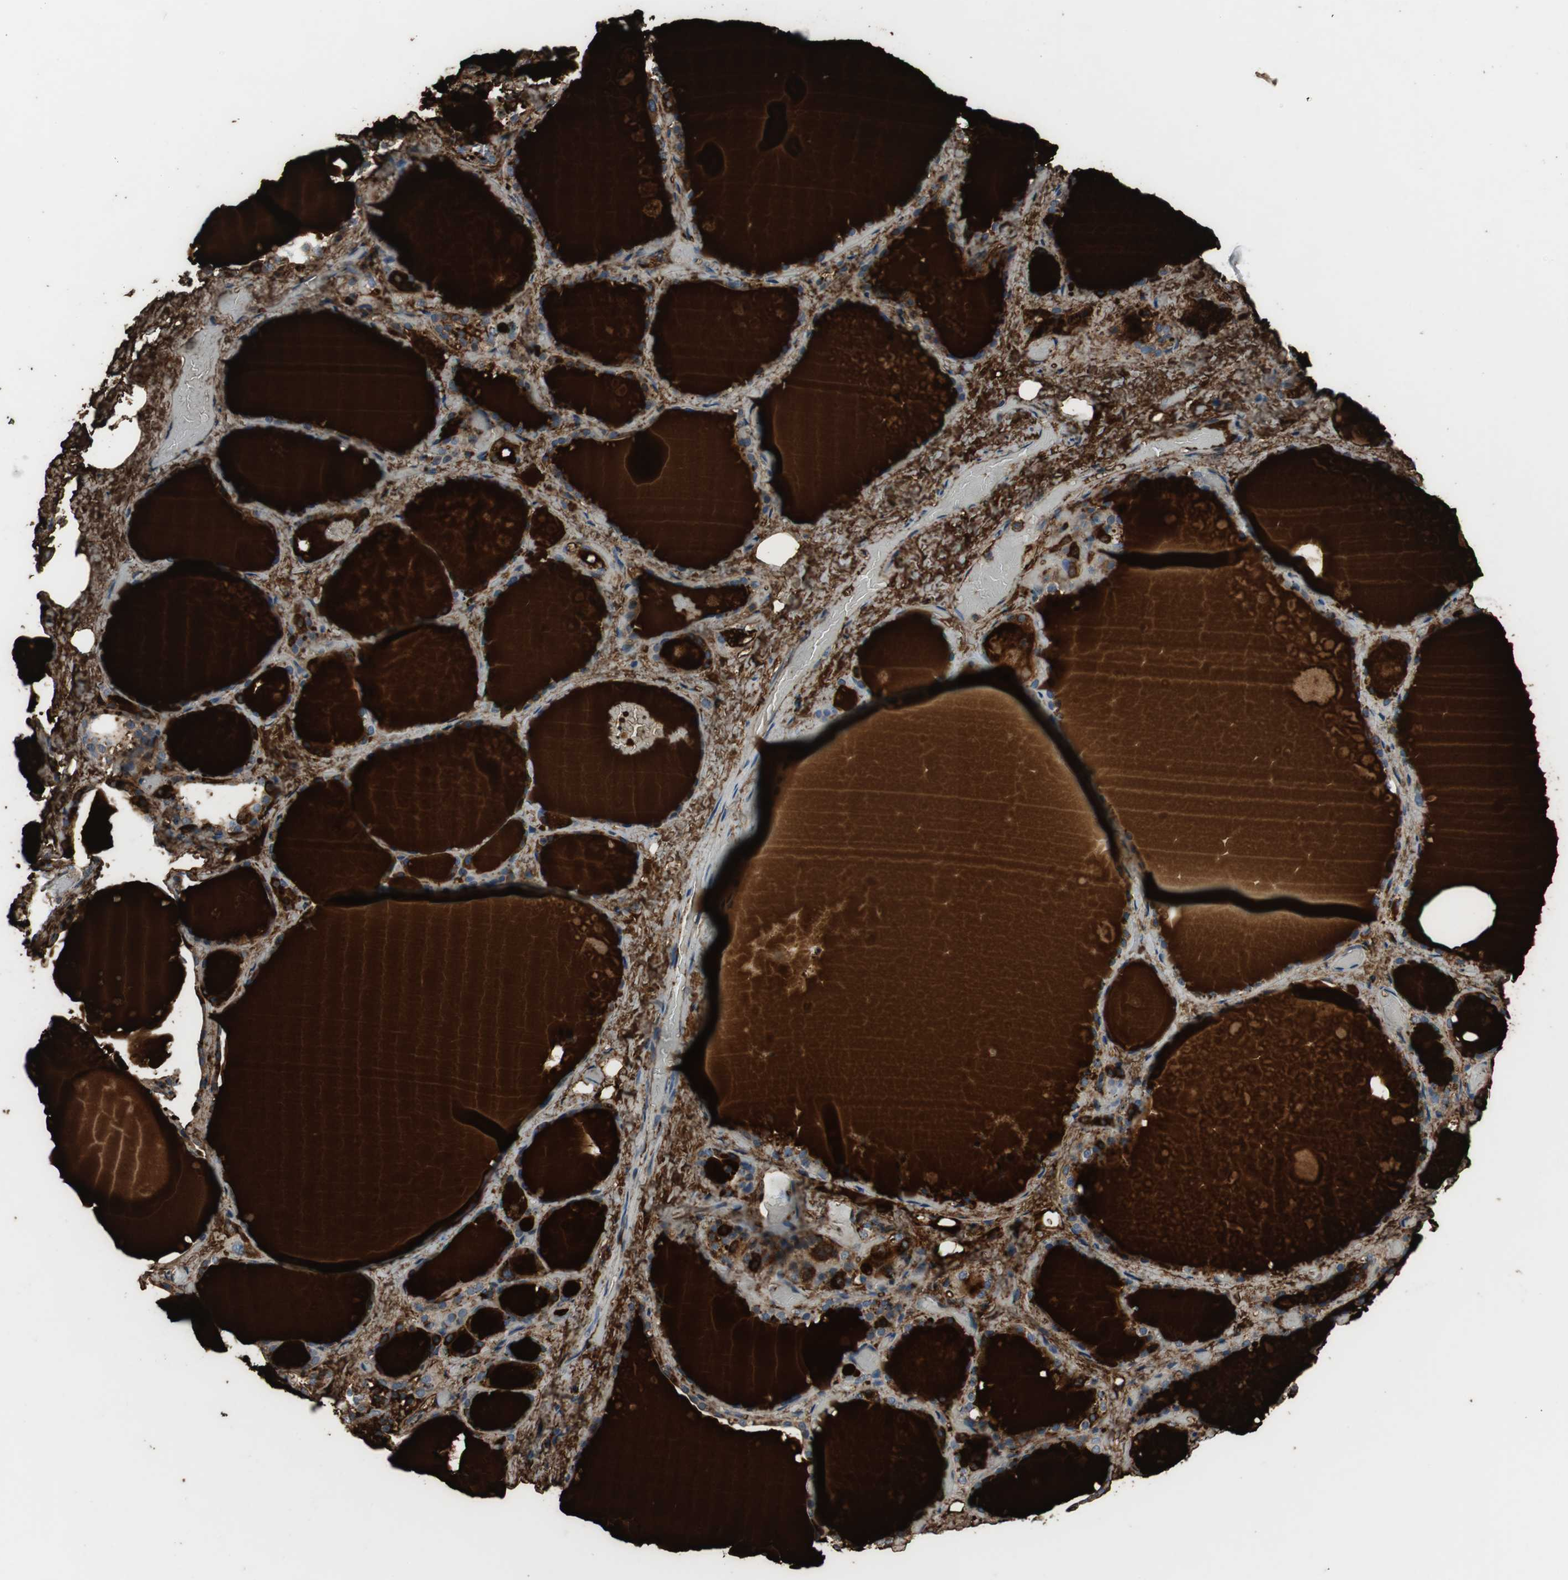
{"staining": {"intensity": "weak", "quantity": ">75%", "location": "cytoplasmic/membranous"}, "tissue": "thyroid gland", "cell_type": "Glandular cells", "image_type": "normal", "snomed": [{"axis": "morphology", "description": "Normal tissue, NOS"}, {"axis": "topography", "description": "Thyroid gland"}], "caption": "IHC staining of benign thyroid gland, which shows low levels of weak cytoplasmic/membranous positivity in about >75% of glandular cells indicating weak cytoplasmic/membranous protein staining. The staining was performed using DAB (brown) for protein detection and nuclei were counterstained in hematoxylin (blue).", "gene": "PI4KB", "patient": {"sex": "male", "age": 61}}